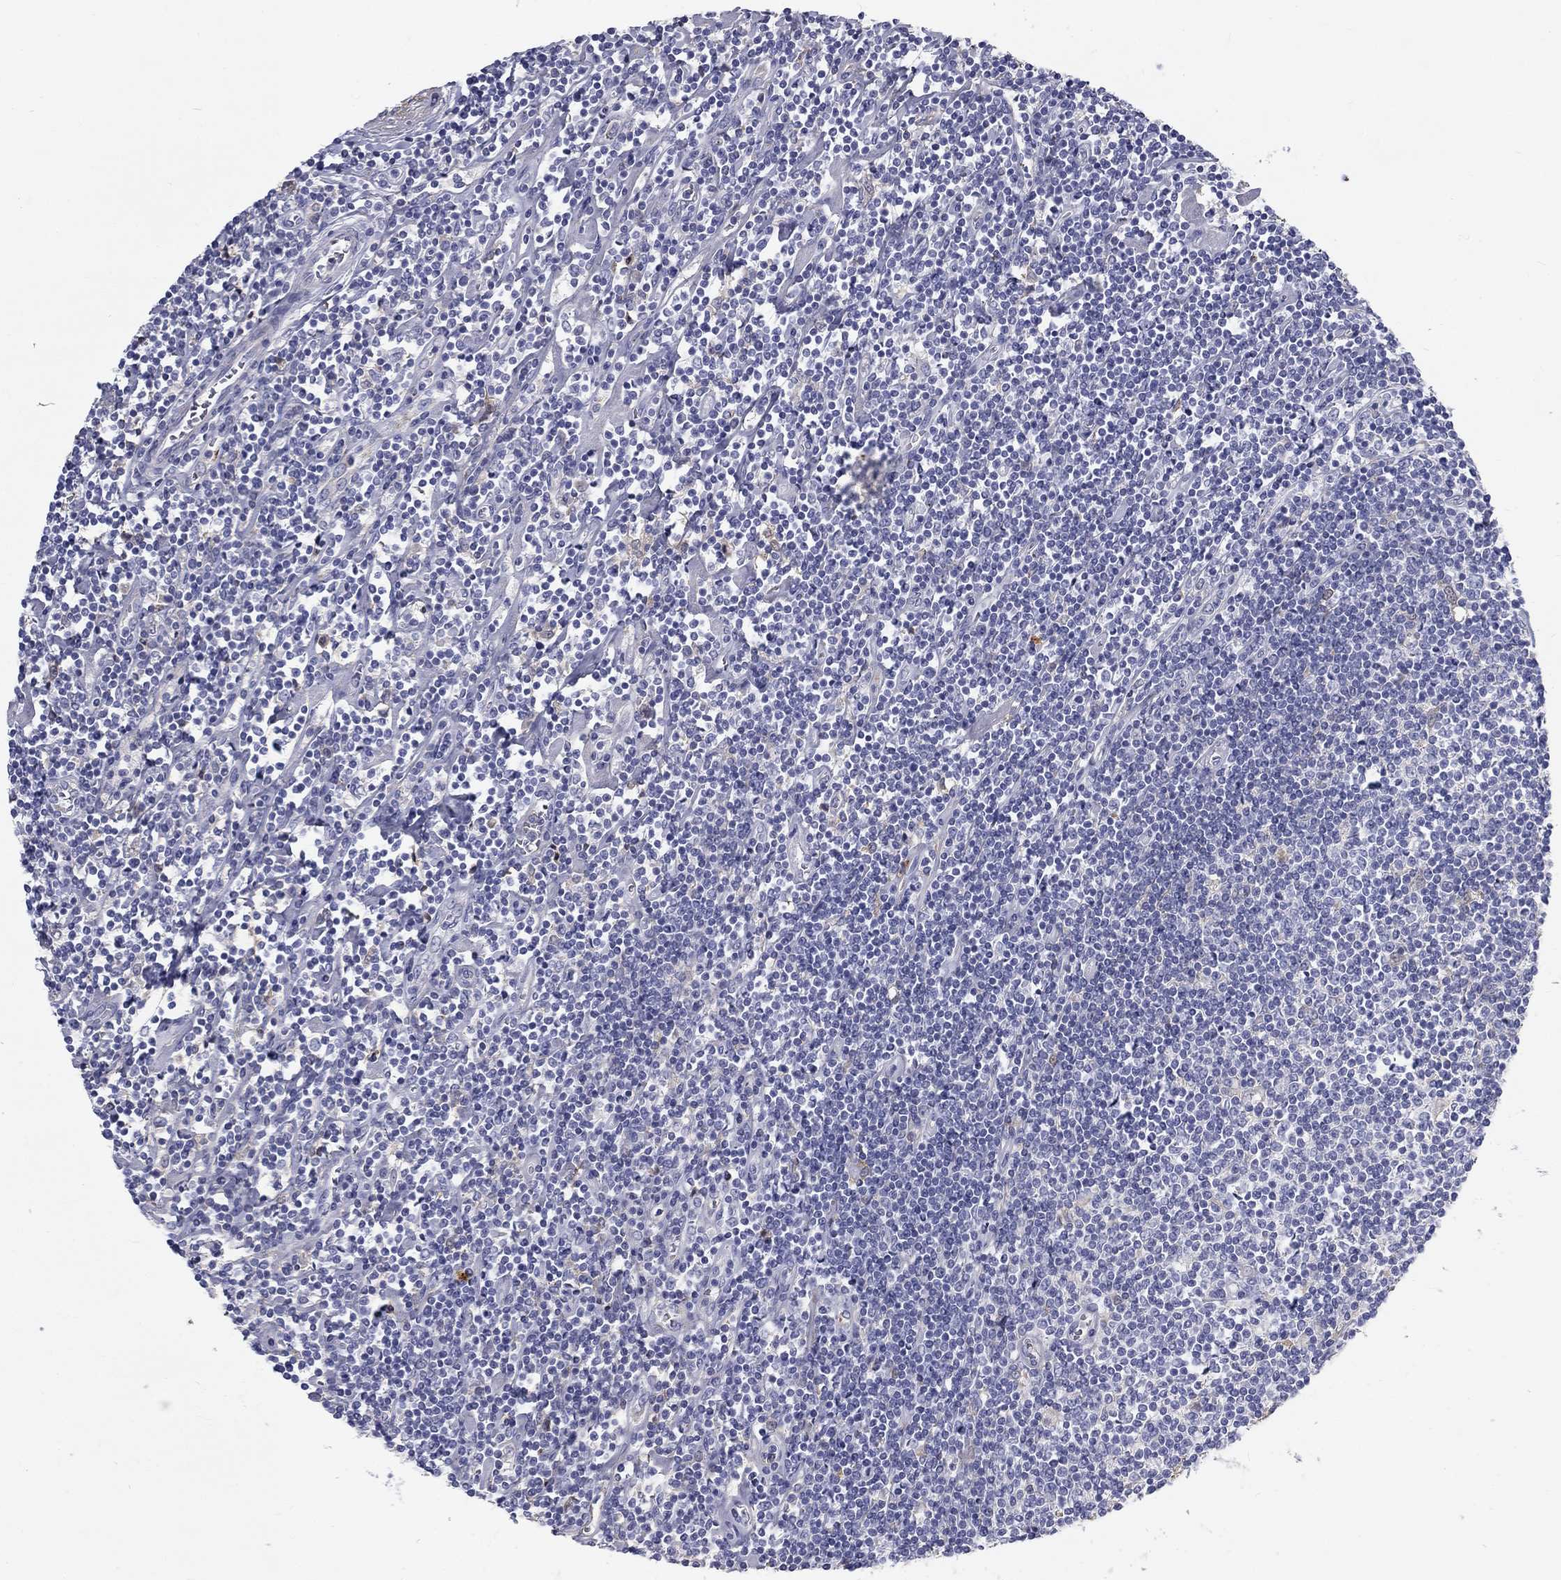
{"staining": {"intensity": "negative", "quantity": "none", "location": "none"}, "tissue": "lymphoma", "cell_type": "Tumor cells", "image_type": "cancer", "snomed": [{"axis": "morphology", "description": "Hodgkin's disease, NOS"}, {"axis": "topography", "description": "Lymph node"}], "caption": "Tumor cells are negative for brown protein staining in lymphoma.", "gene": "EPDR1", "patient": {"sex": "male", "age": 40}}